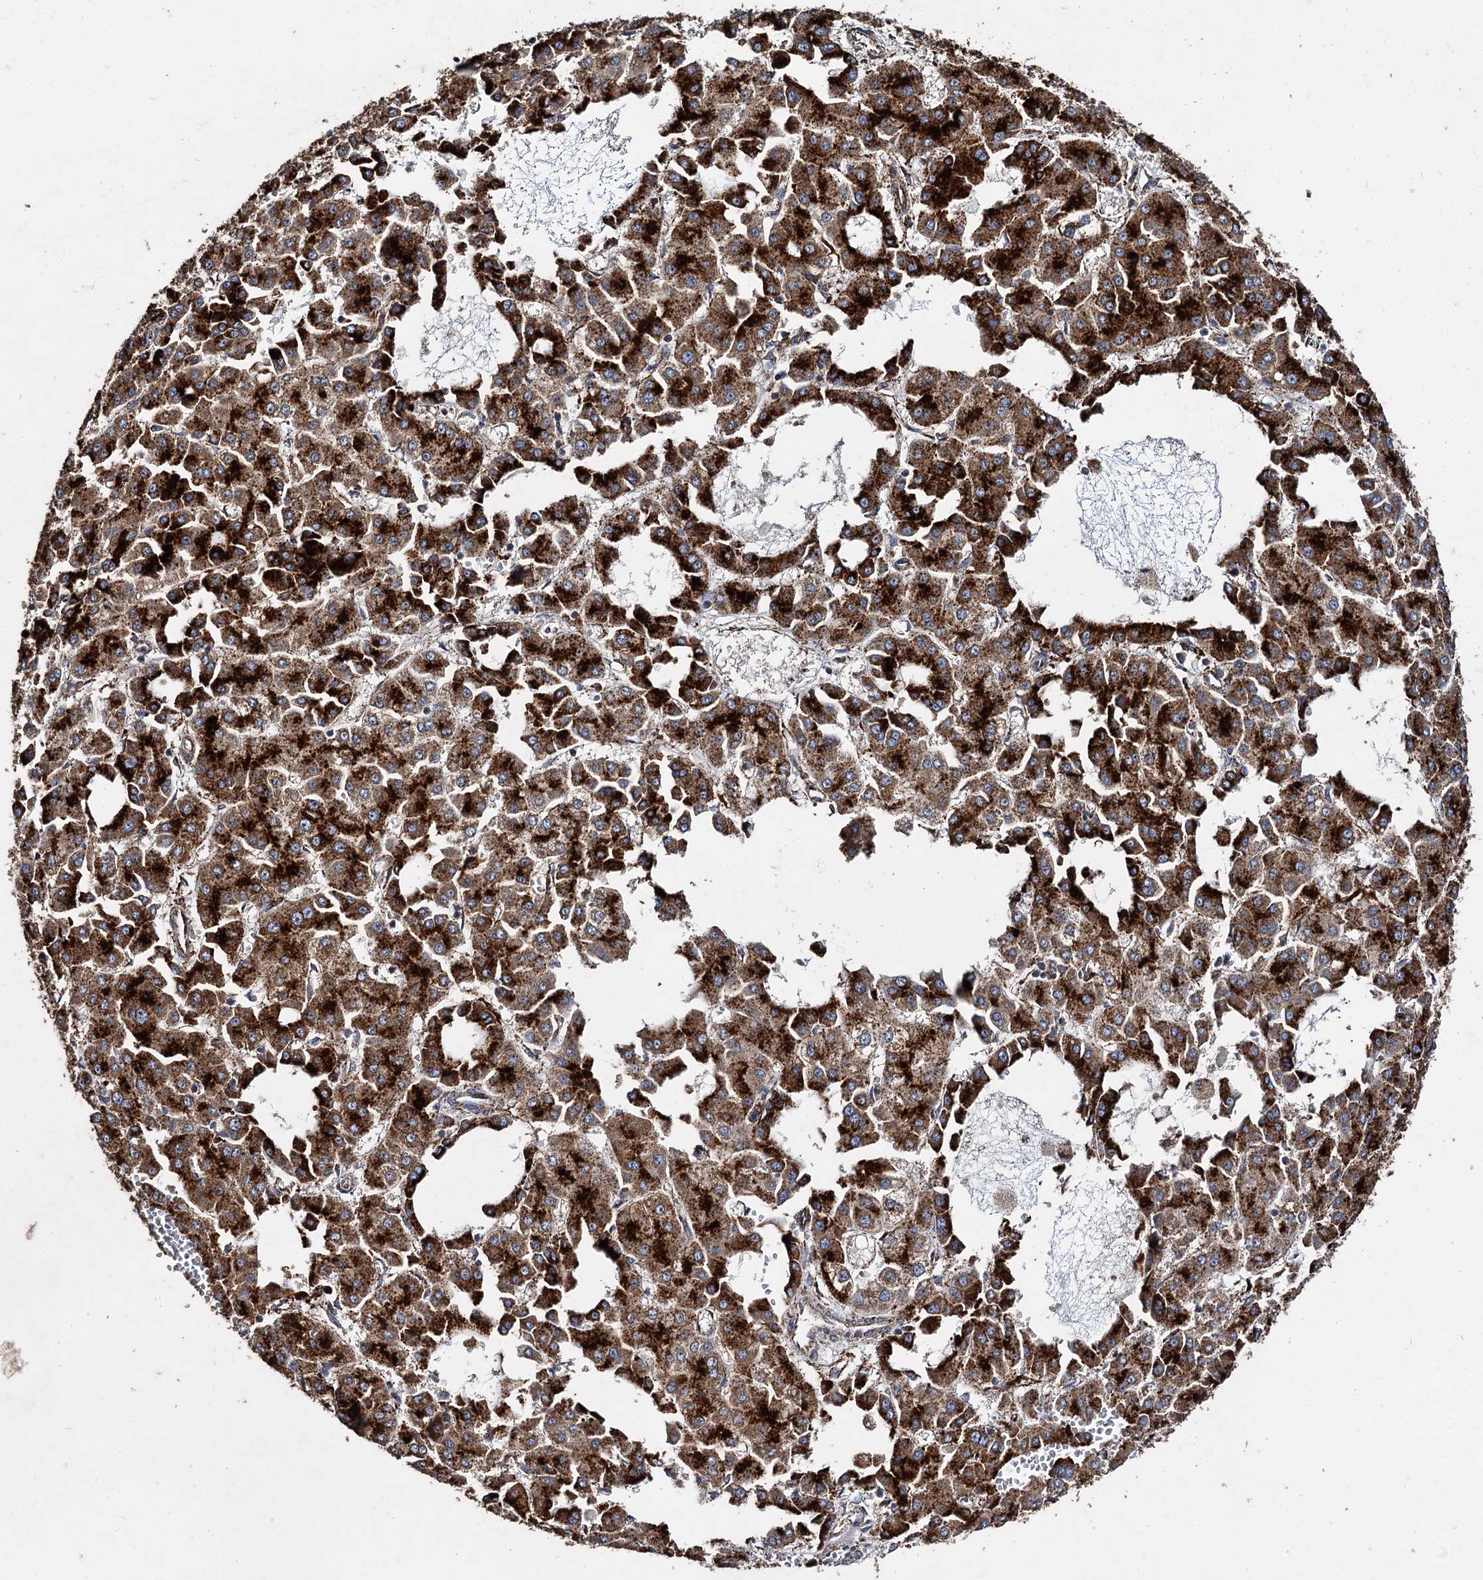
{"staining": {"intensity": "strong", "quantity": ">75%", "location": "cytoplasmic/membranous"}, "tissue": "liver cancer", "cell_type": "Tumor cells", "image_type": "cancer", "snomed": [{"axis": "morphology", "description": "Carcinoma, Hepatocellular, NOS"}, {"axis": "topography", "description": "Liver"}], "caption": "Human hepatocellular carcinoma (liver) stained with a brown dye demonstrates strong cytoplasmic/membranous positive positivity in about >75% of tumor cells.", "gene": "GBA1", "patient": {"sex": "male", "age": 47}}